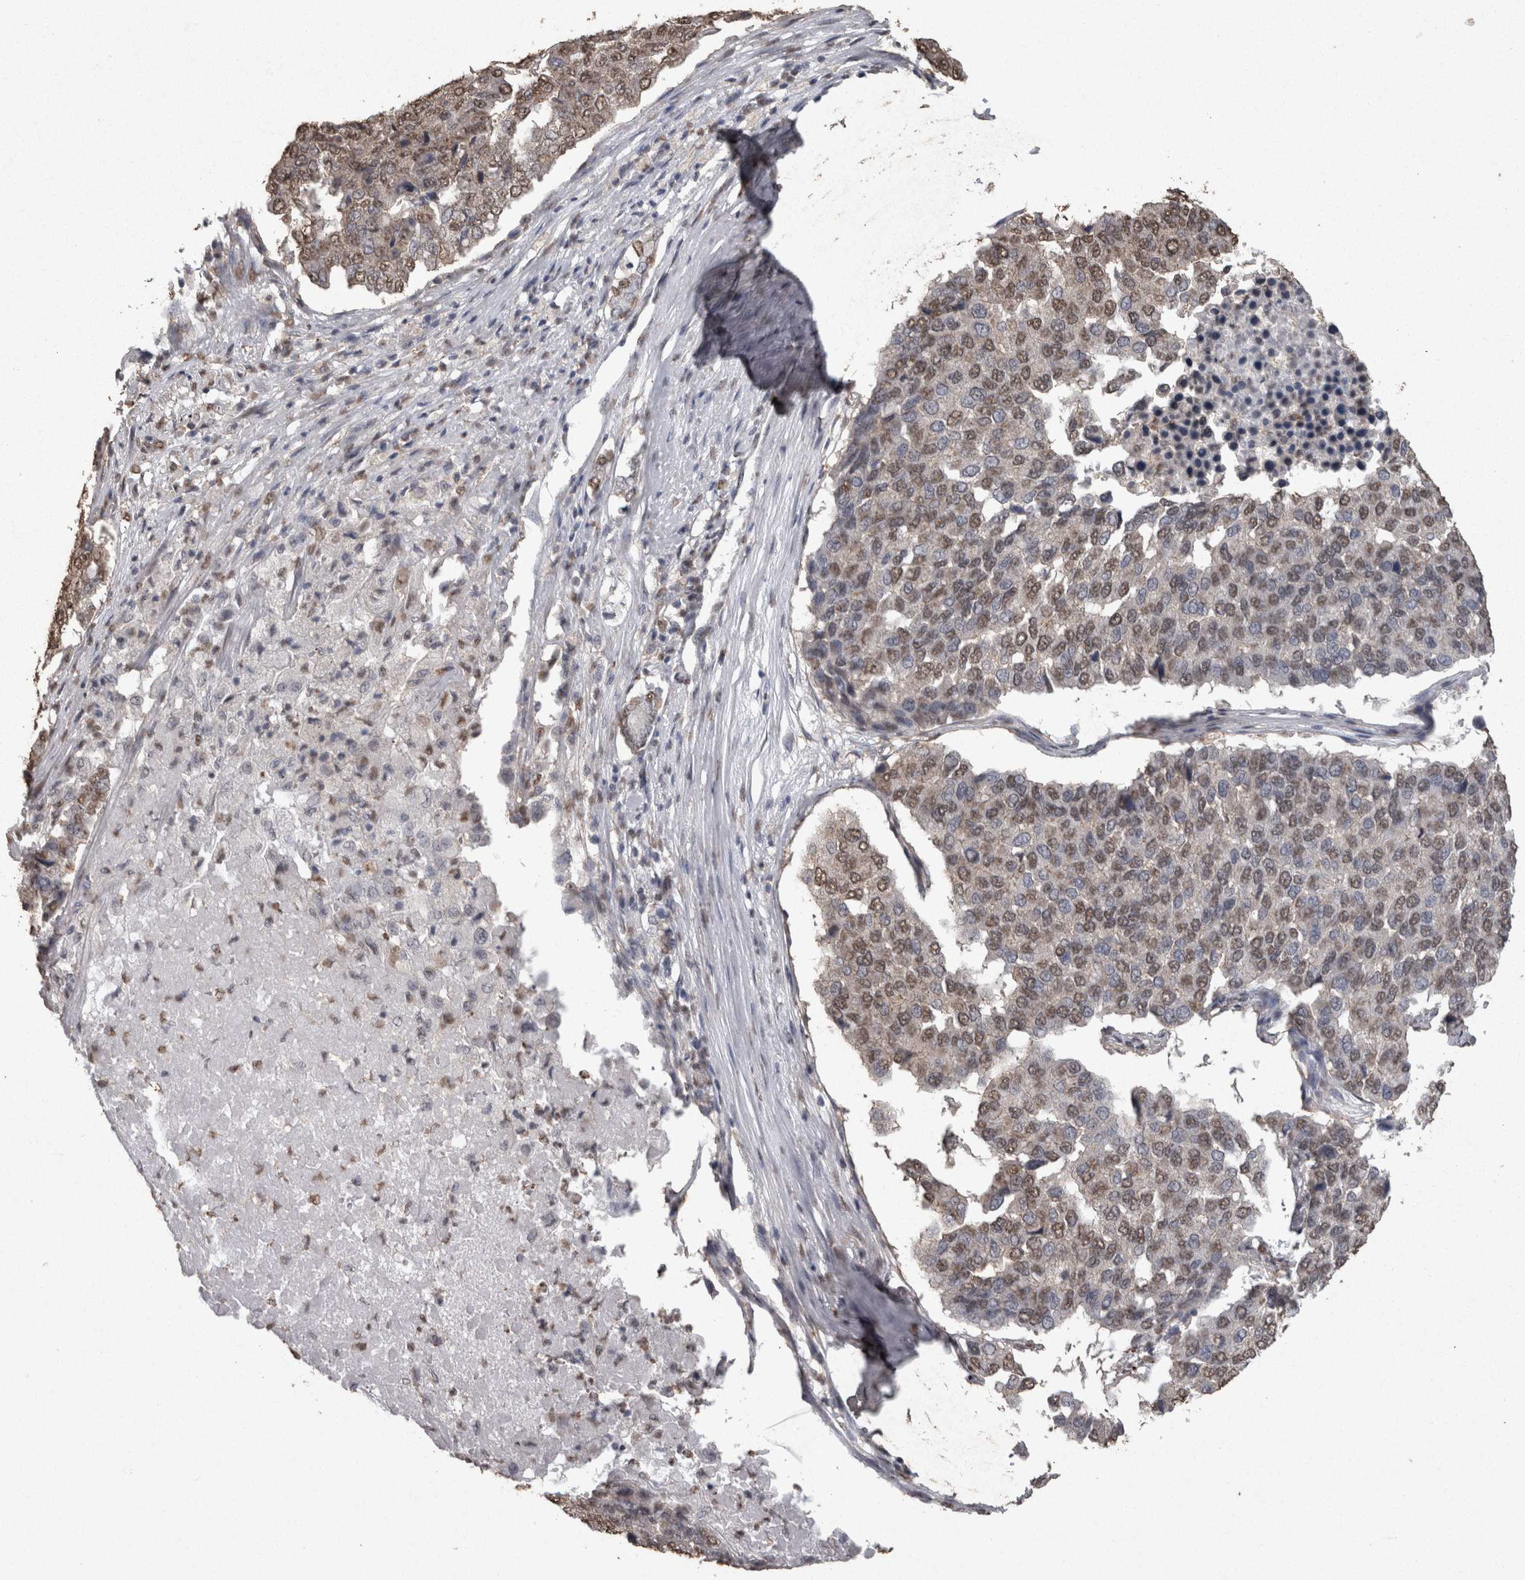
{"staining": {"intensity": "weak", "quantity": "25%-75%", "location": "nuclear"}, "tissue": "pancreatic cancer", "cell_type": "Tumor cells", "image_type": "cancer", "snomed": [{"axis": "morphology", "description": "Adenocarcinoma, NOS"}, {"axis": "topography", "description": "Pancreas"}], "caption": "This is a photomicrograph of immunohistochemistry (IHC) staining of pancreatic adenocarcinoma, which shows weak expression in the nuclear of tumor cells.", "gene": "SMAD7", "patient": {"sex": "male", "age": 50}}